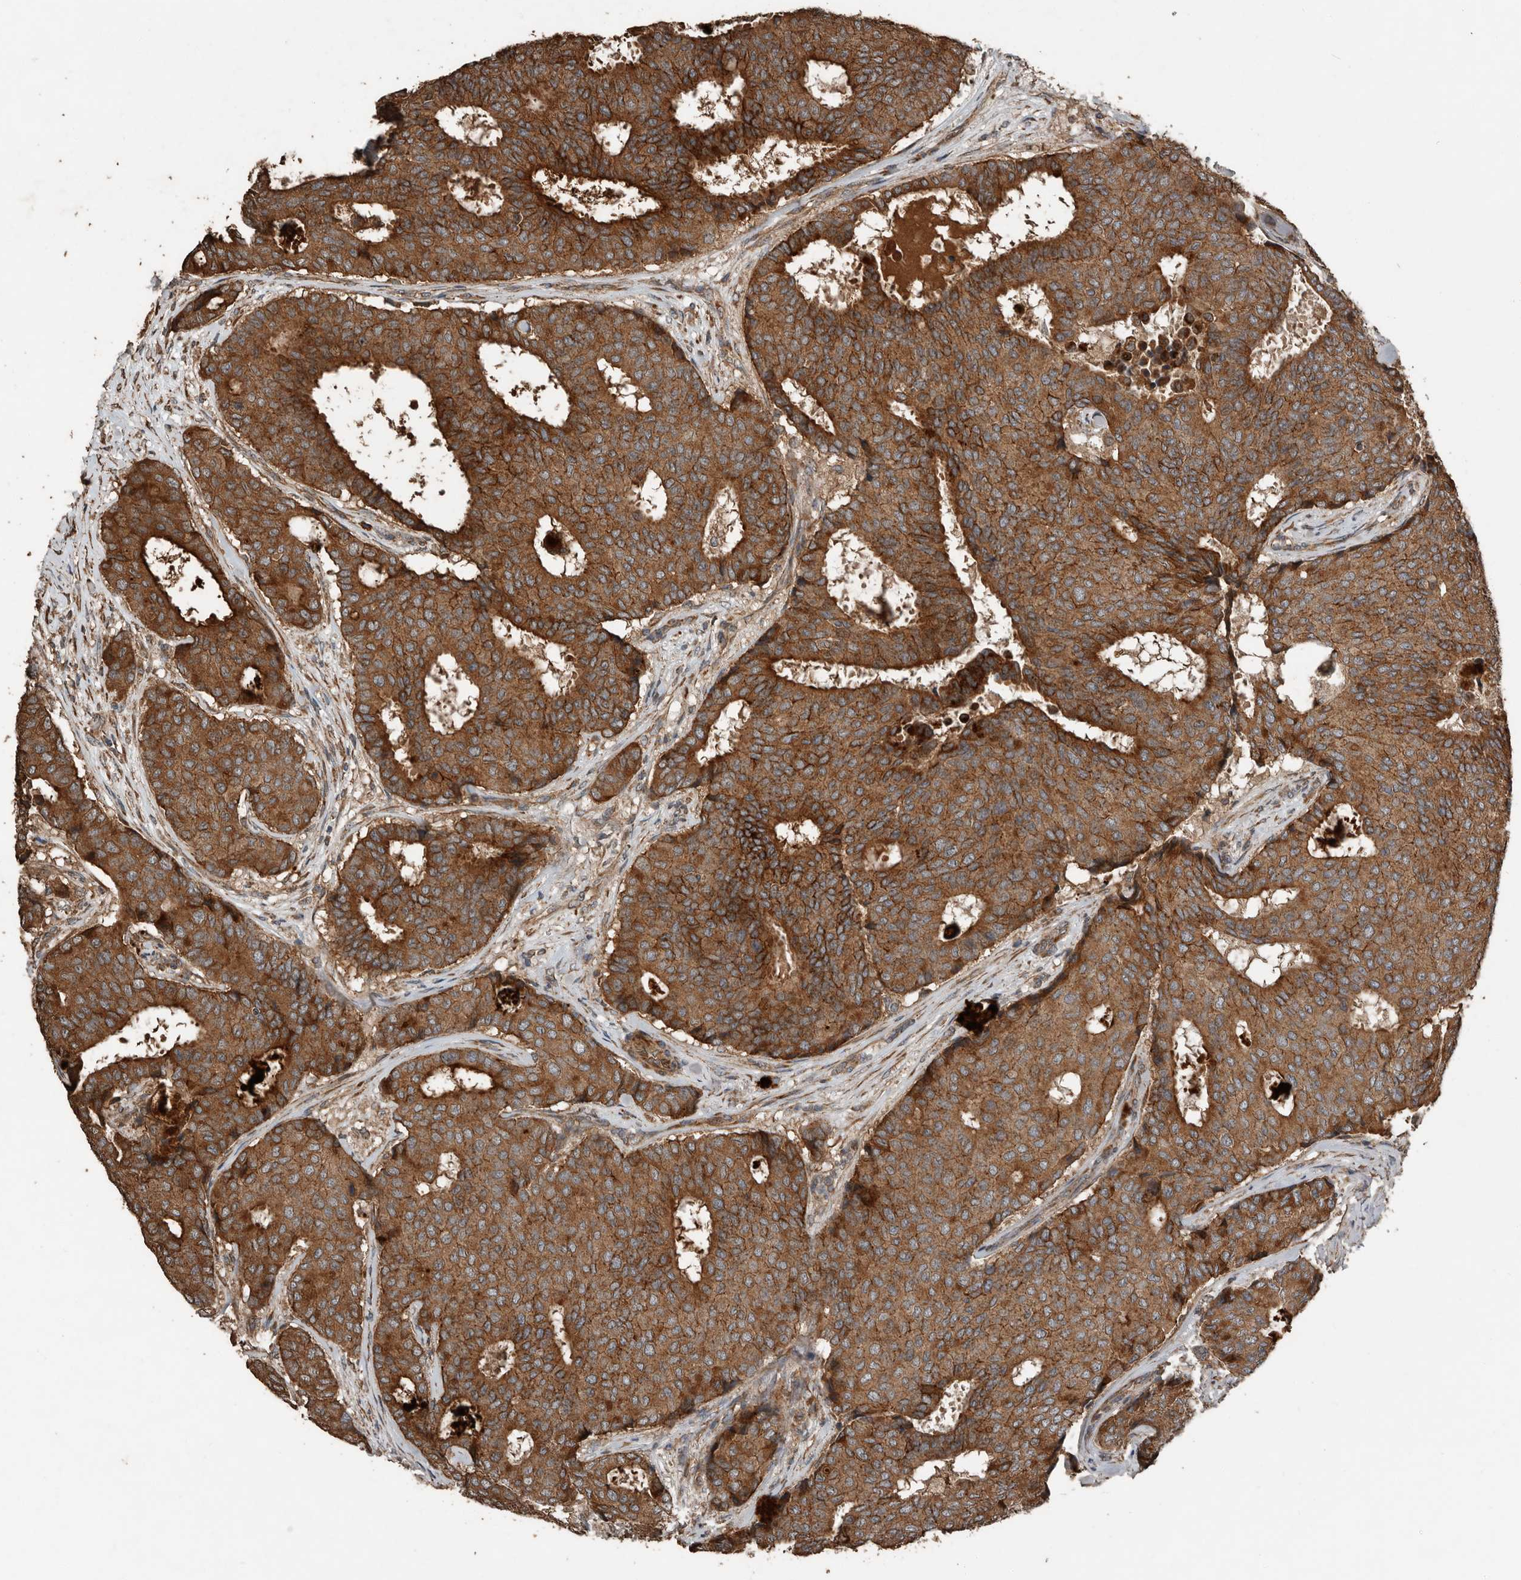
{"staining": {"intensity": "strong", "quantity": ">75%", "location": "cytoplasmic/membranous"}, "tissue": "breast cancer", "cell_type": "Tumor cells", "image_type": "cancer", "snomed": [{"axis": "morphology", "description": "Duct carcinoma"}, {"axis": "topography", "description": "Breast"}], "caption": "Infiltrating ductal carcinoma (breast) stained with DAB (3,3'-diaminobenzidine) immunohistochemistry shows high levels of strong cytoplasmic/membranous staining in about >75% of tumor cells.", "gene": "RNF207", "patient": {"sex": "female", "age": 75}}